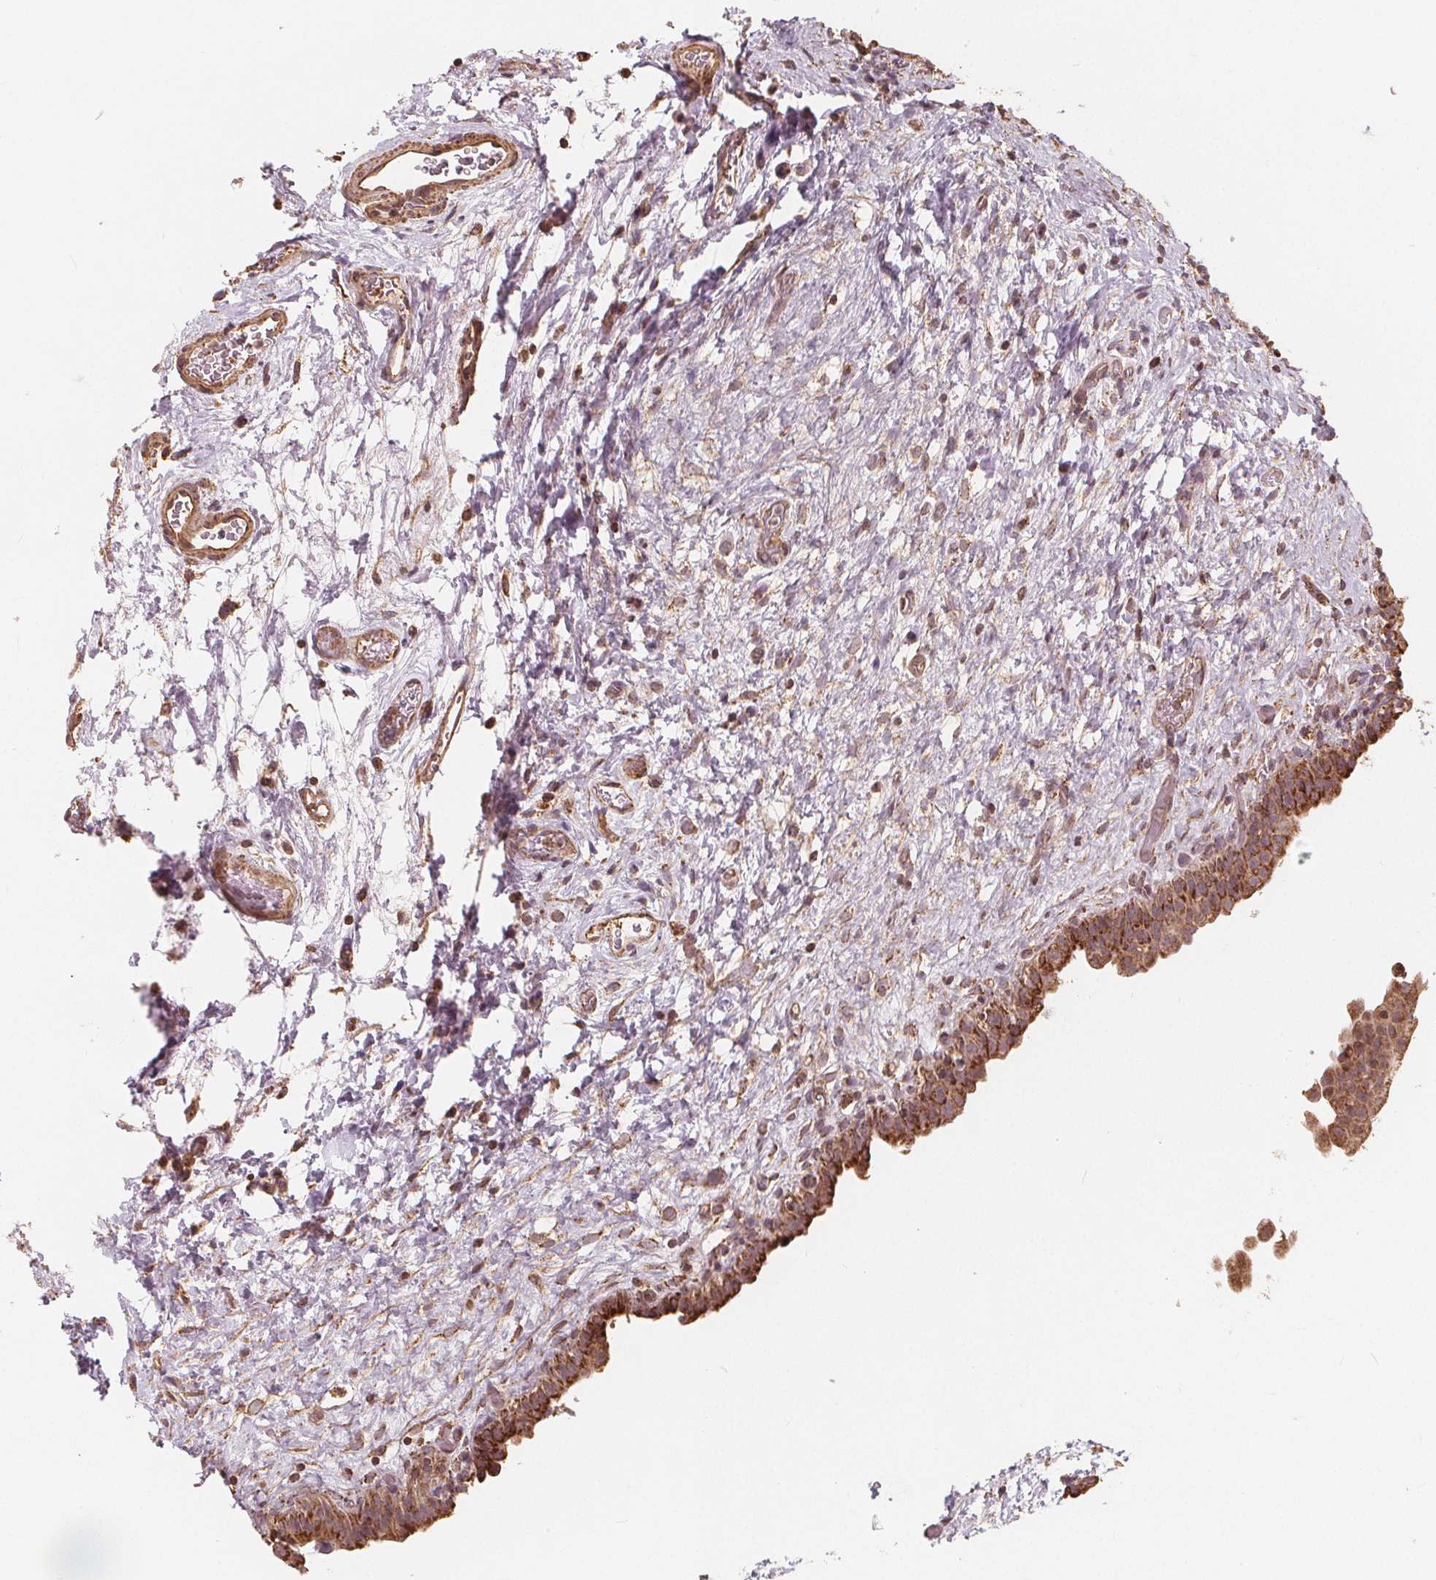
{"staining": {"intensity": "strong", "quantity": "25%-75%", "location": "cytoplasmic/membranous"}, "tissue": "urinary bladder", "cell_type": "Urothelial cells", "image_type": "normal", "snomed": [{"axis": "morphology", "description": "Normal tissue, NOS"}, {"axis": "topography", "description": "Urinary bladder"}], "caption": "Immunohistochemical staining of unremarkable human urinary bladder shows strong cytoplasmic/membranous protein staining in approximately 25%-75% of urothelial cells.", "gene": "PEX26", "patient": {"sex": "male", "age": 69}}